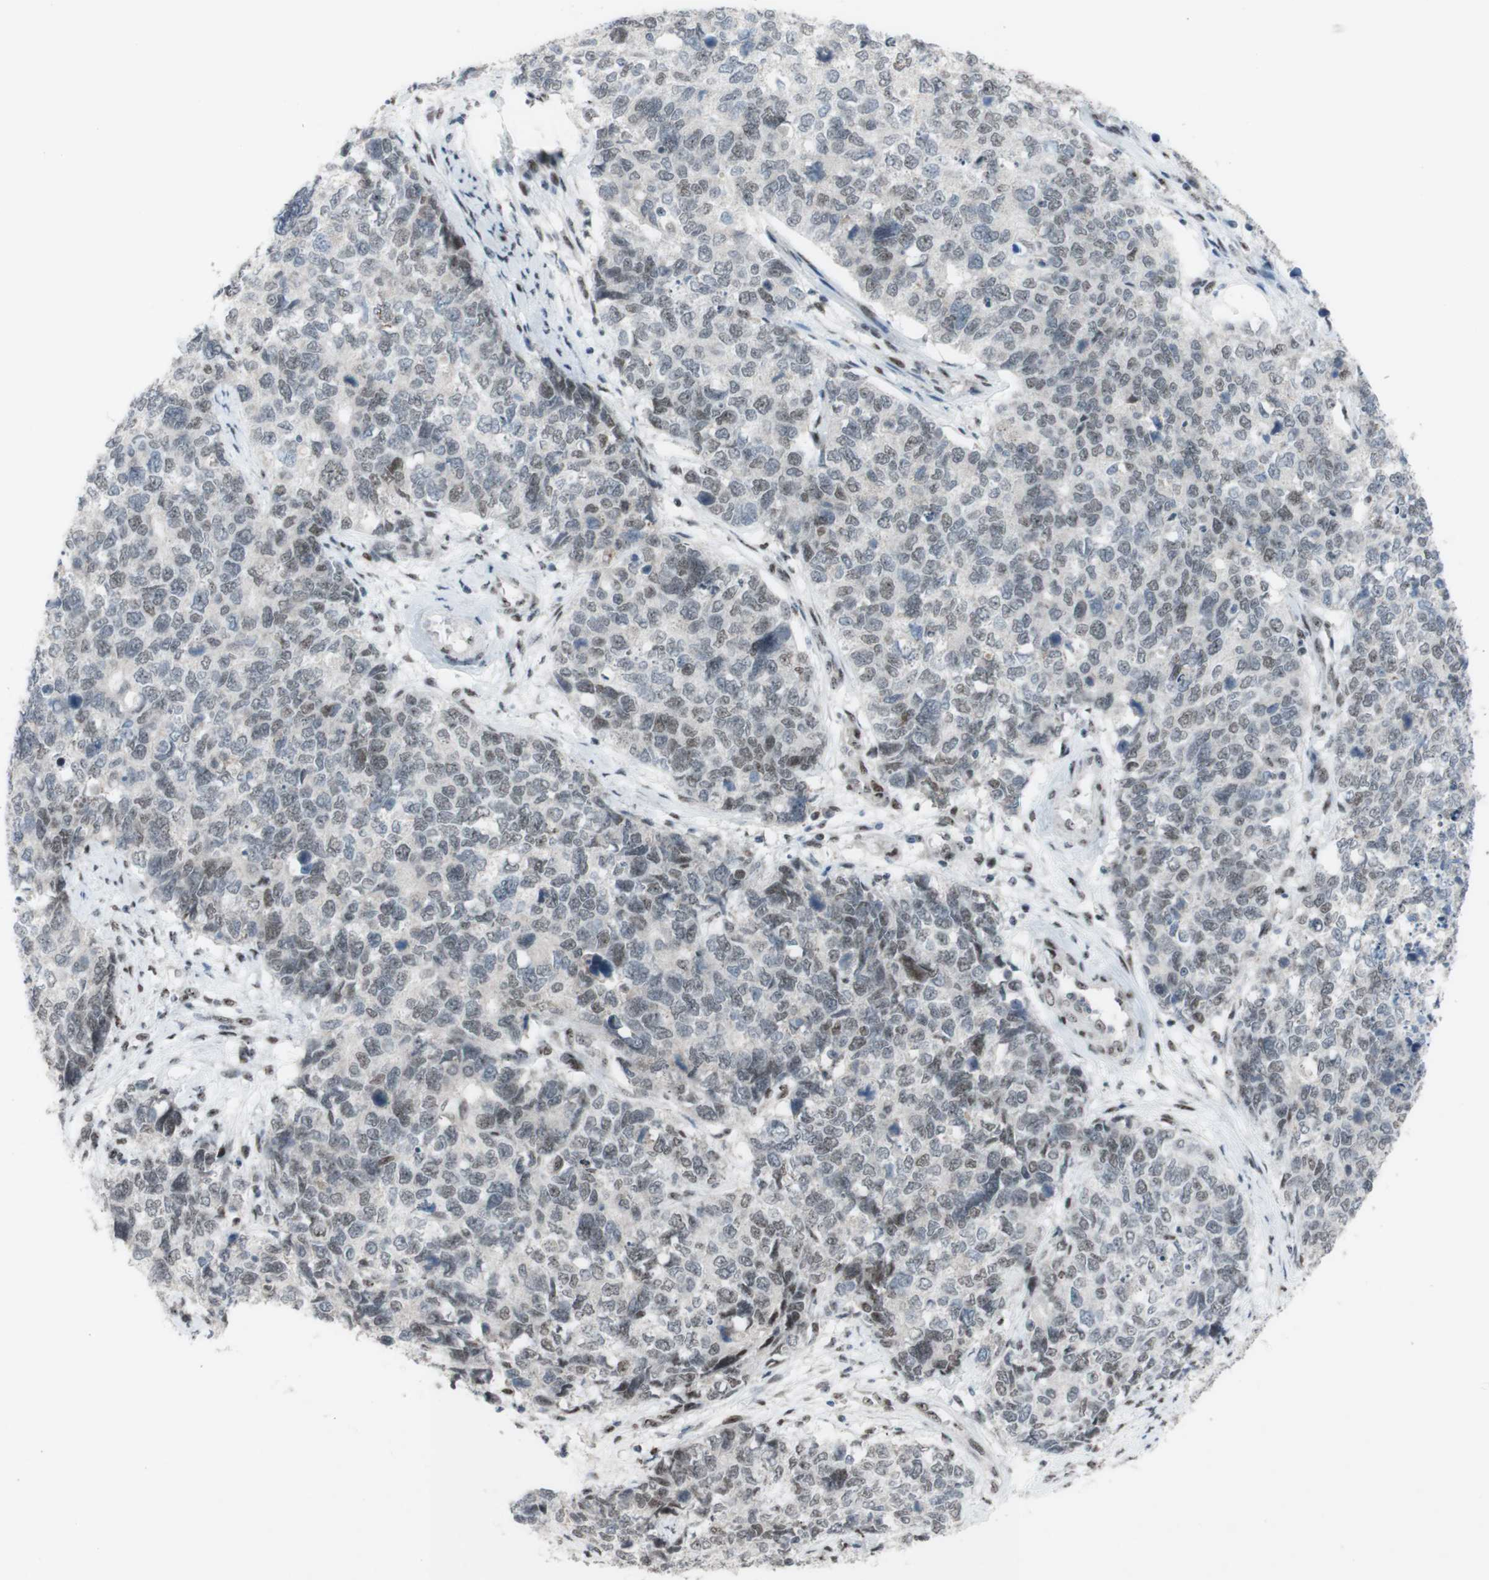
{"staining": {"intensity": "negative", "quantity": "none", "location": "none"}, "tissue": "cervical cancer", "cell_type": "Tumor cells", "image_type": "cancer", "snomed": [{"axis": "morphology", "description": "Squamous cell carcinoma, NOS"}, {"axis": "topography", "description": "Cervix"}], "caption": "There is no significant expression in tumor cells of cervical cancer.", "gene": "POLR1A", "patient": {"sex": "female", "age": 63}}